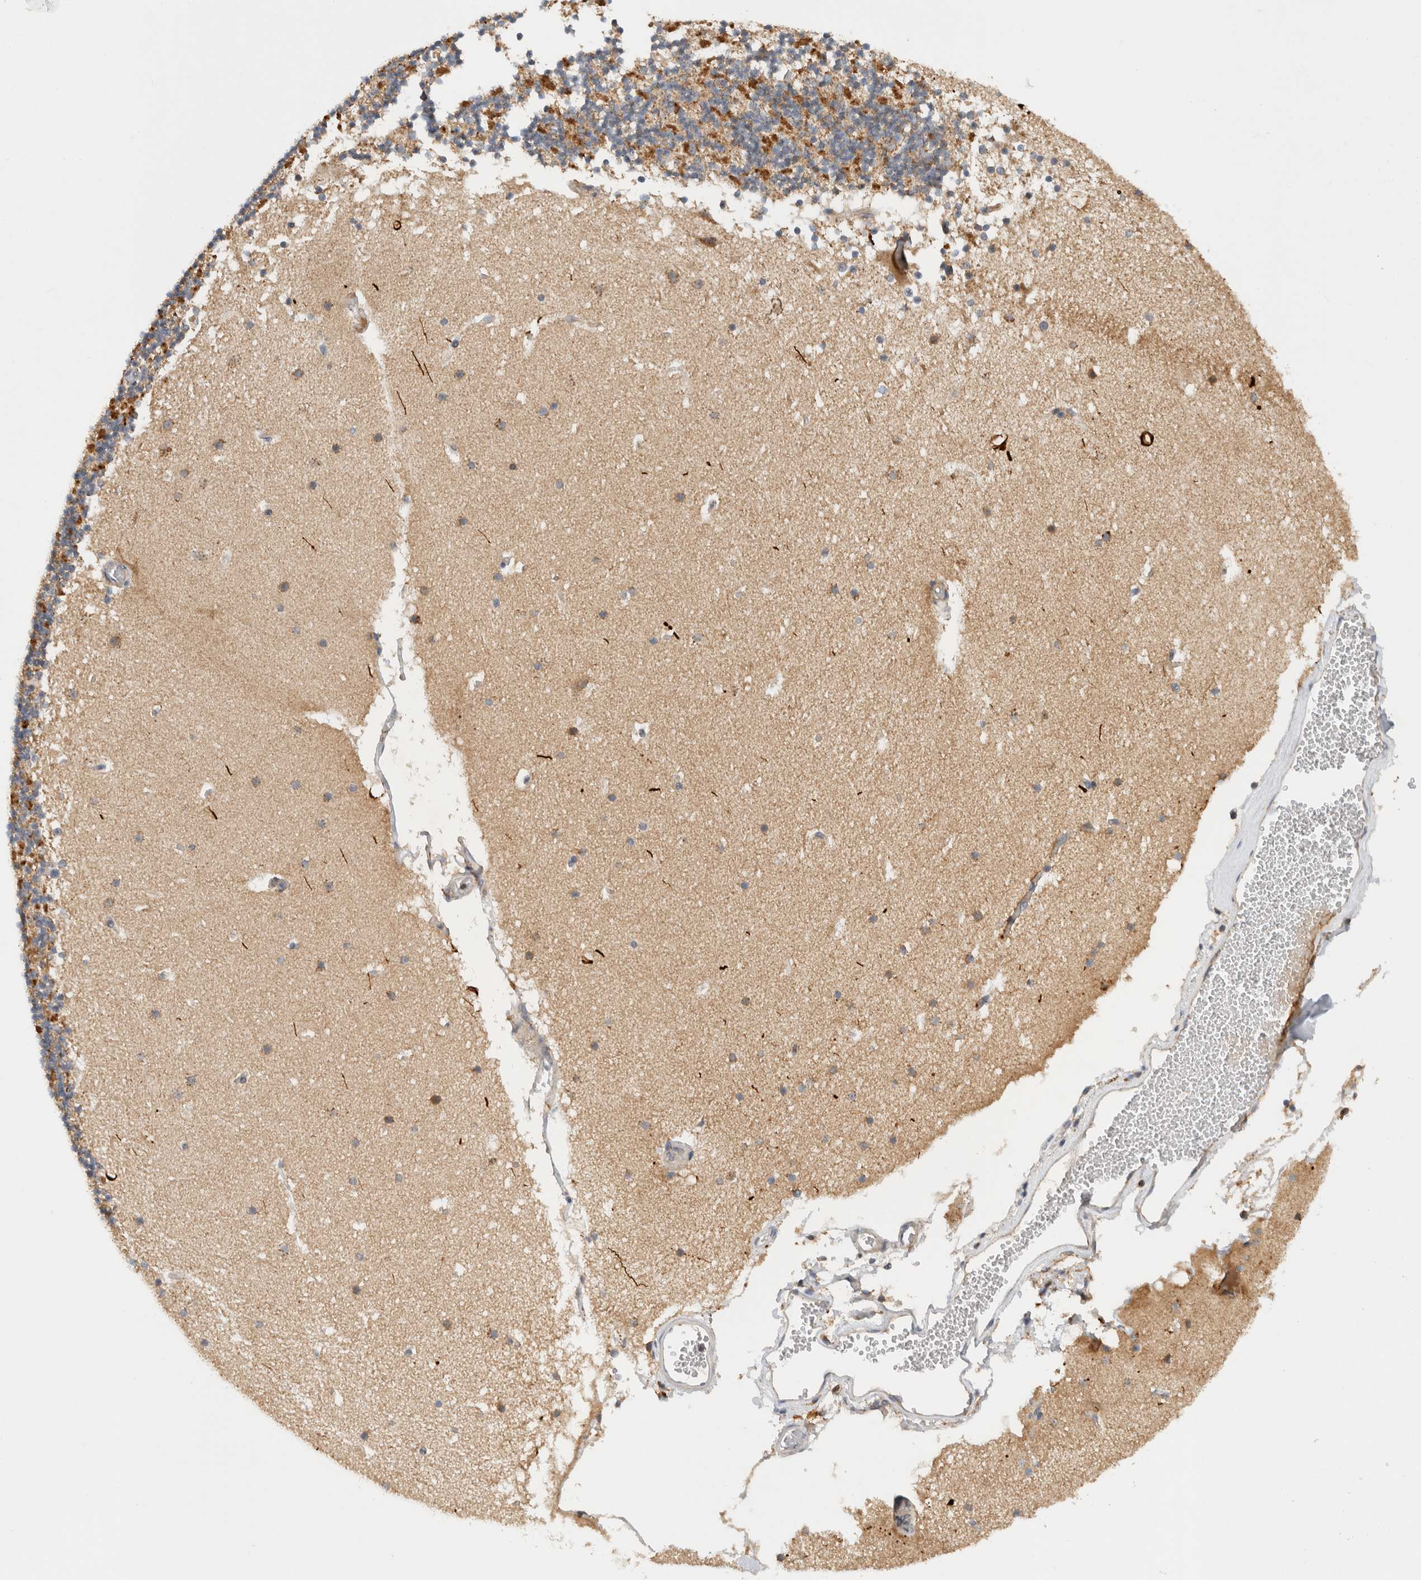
{"staining": {"intensity": "moderate", "quantity": "25%-75%", "location": "cytoplasmic/membranous"}, "tissue": "cerebellum", "cell_type": "Cells in granular layer", "image_type": "normal", "snomed": [{"axis": "morphology", "description": "Normal tissue, NOS"}, {"axis": "topography", "description": "Cerebellum"}], "caption": "An immunohistochemistry micrograph of normal tissue is shown. Protein staining in brown highlights moderate cytoplasmic/membranous positivity in cerebellum within cells in granular layer. The protein of interest is stained brown, and the nuclei are stained in blue (DAB (3,3'-diaminobenzidine) IHC with brightfield microscopy, high magnification).", "gene": "AMPD1", "patient": {"sex": "male", "age": 57}}